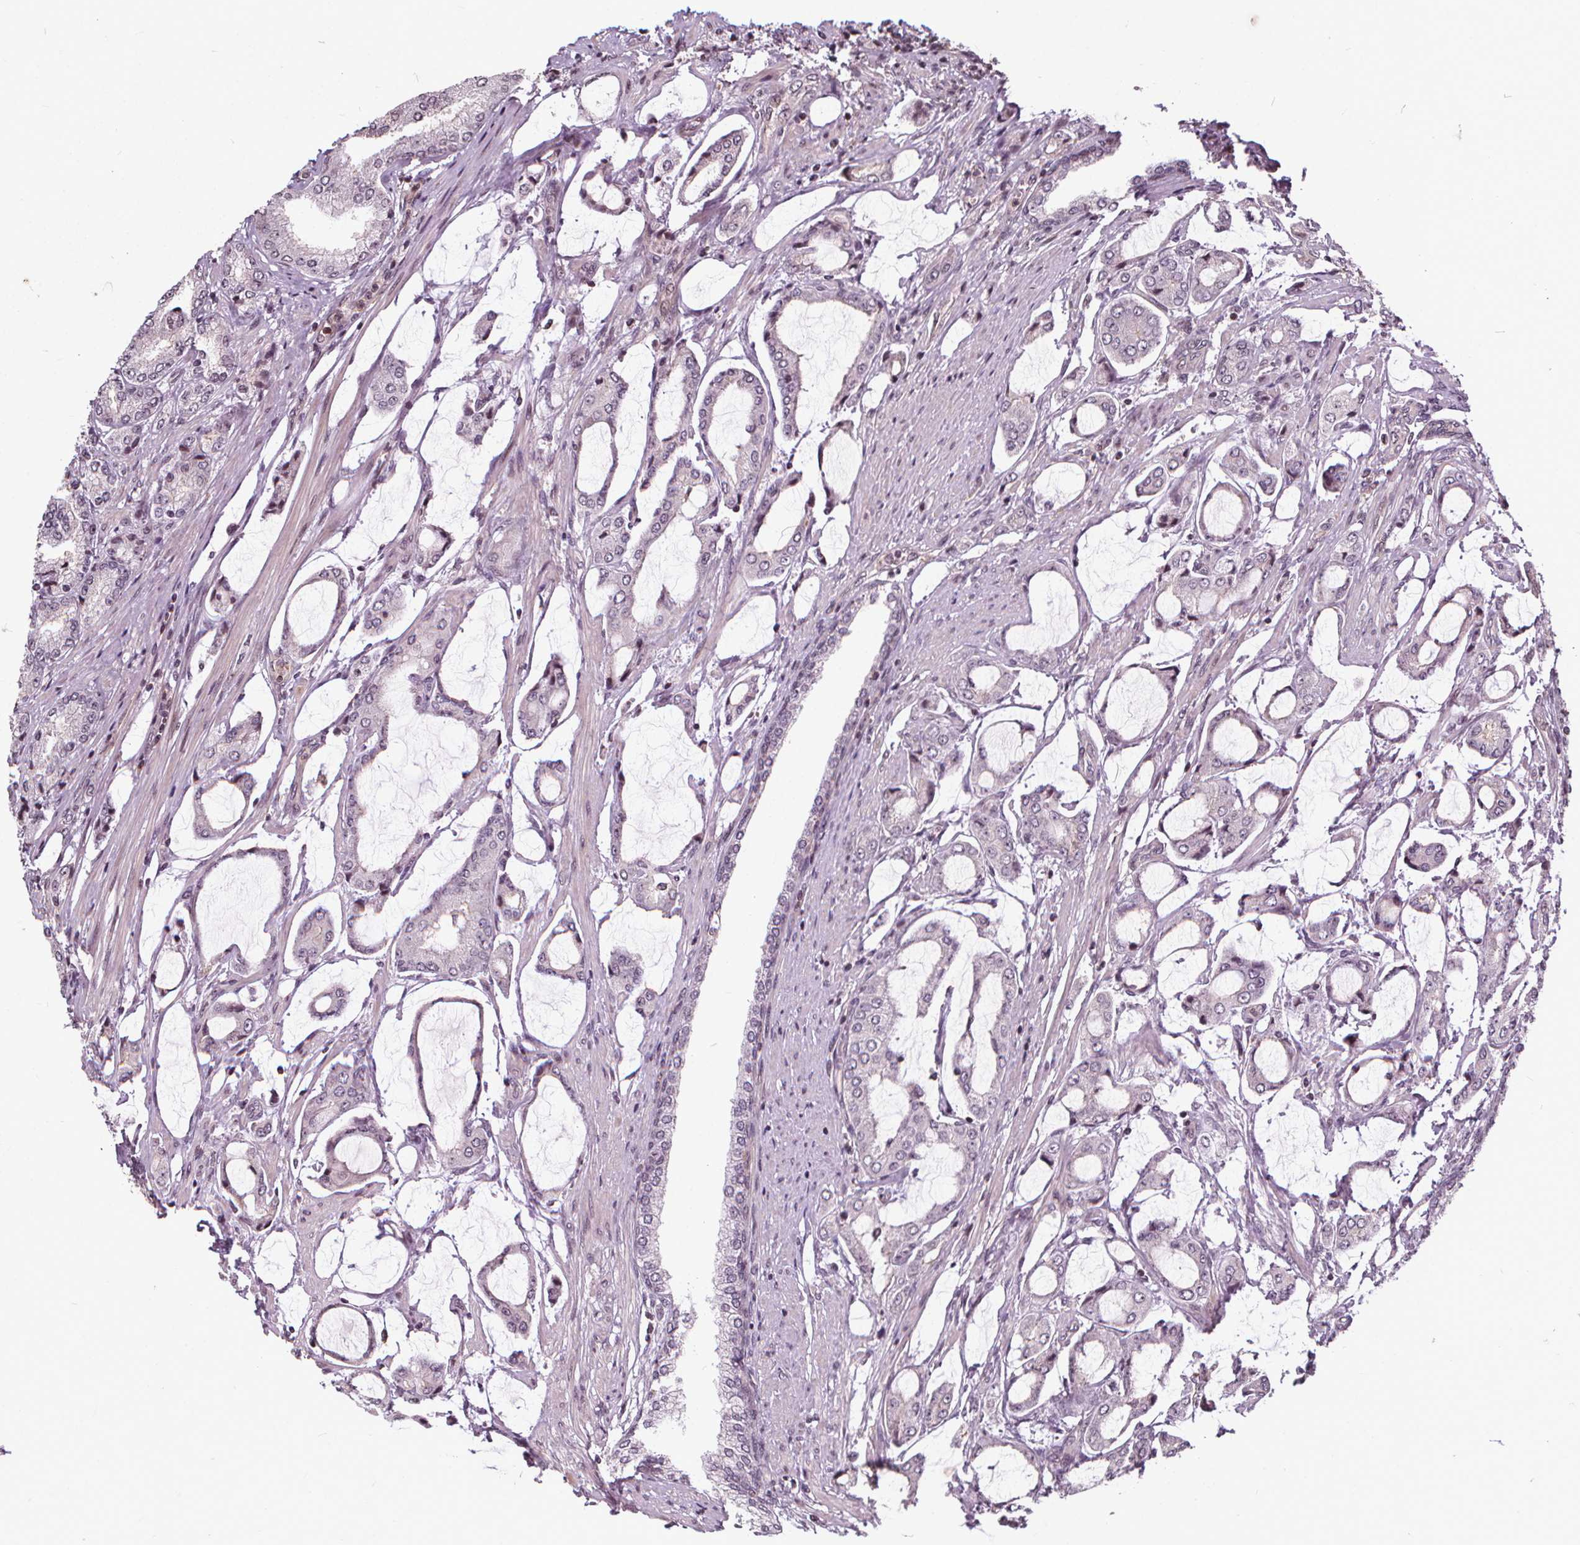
{"staining": {"intensity": "moderate", "quantity": "25%-75%", "location": "cytoplasmic/membranous"}, "tissue": "prostate cancer", "cell_type": "Tumor cells", "image_type": "cancer", "snomed": [{"axis": "morphology", "description": "Adenocarcinoma, NOS"}, {"axis": "topography", "description": "Prostate"}], "caption": "Prostate cancer stained with immunohistochemistry displays moderate cytoplasmic/membranous expression in about 25%-75% of tumor cells. (DAB = brown stain, brightfield microscopy at high magnification).", "gene": "INPP5E", "patient": {"sex": "male", "age": 63}}